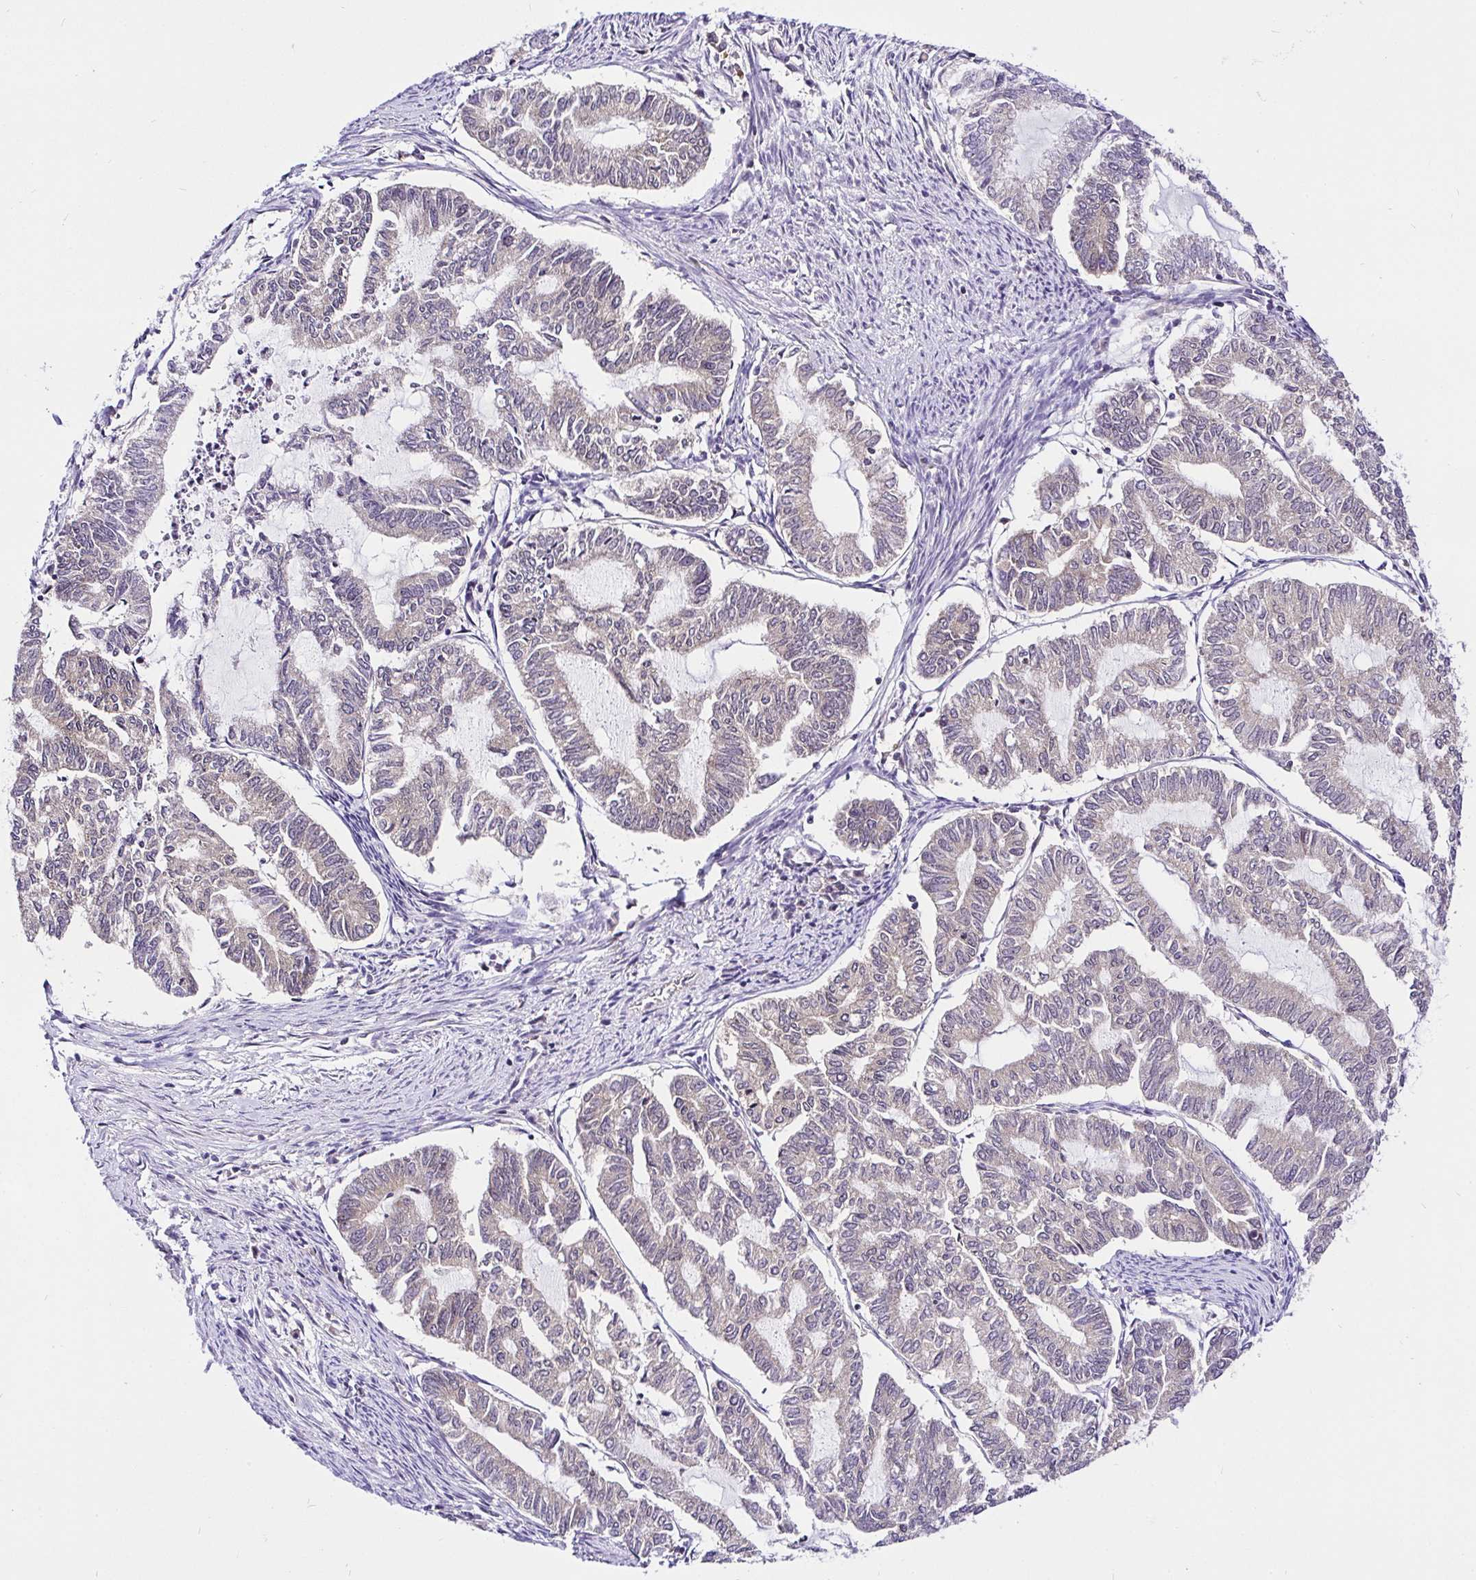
{"staining": {"intensity": "negative", "quantity": "none", "location": "none"}, "tissue": "endometrial cancer", "cell_type": "Tumor cells", "image_type": "cancer", "snomed": [{"axis": "morphology", "description": "Adenocarcinoma, NOS"}, {"axis": "topography", "description": "Endometrium"}], "caption": "Endometrial cancer was stained to show a protein in brown. There is no significant positivity in tumor cells. (DAB IHC visualized using brightfield microscopy, high magnification).", "gene": "UBE2M", "patient": {"sex": "female", "age": 79}}